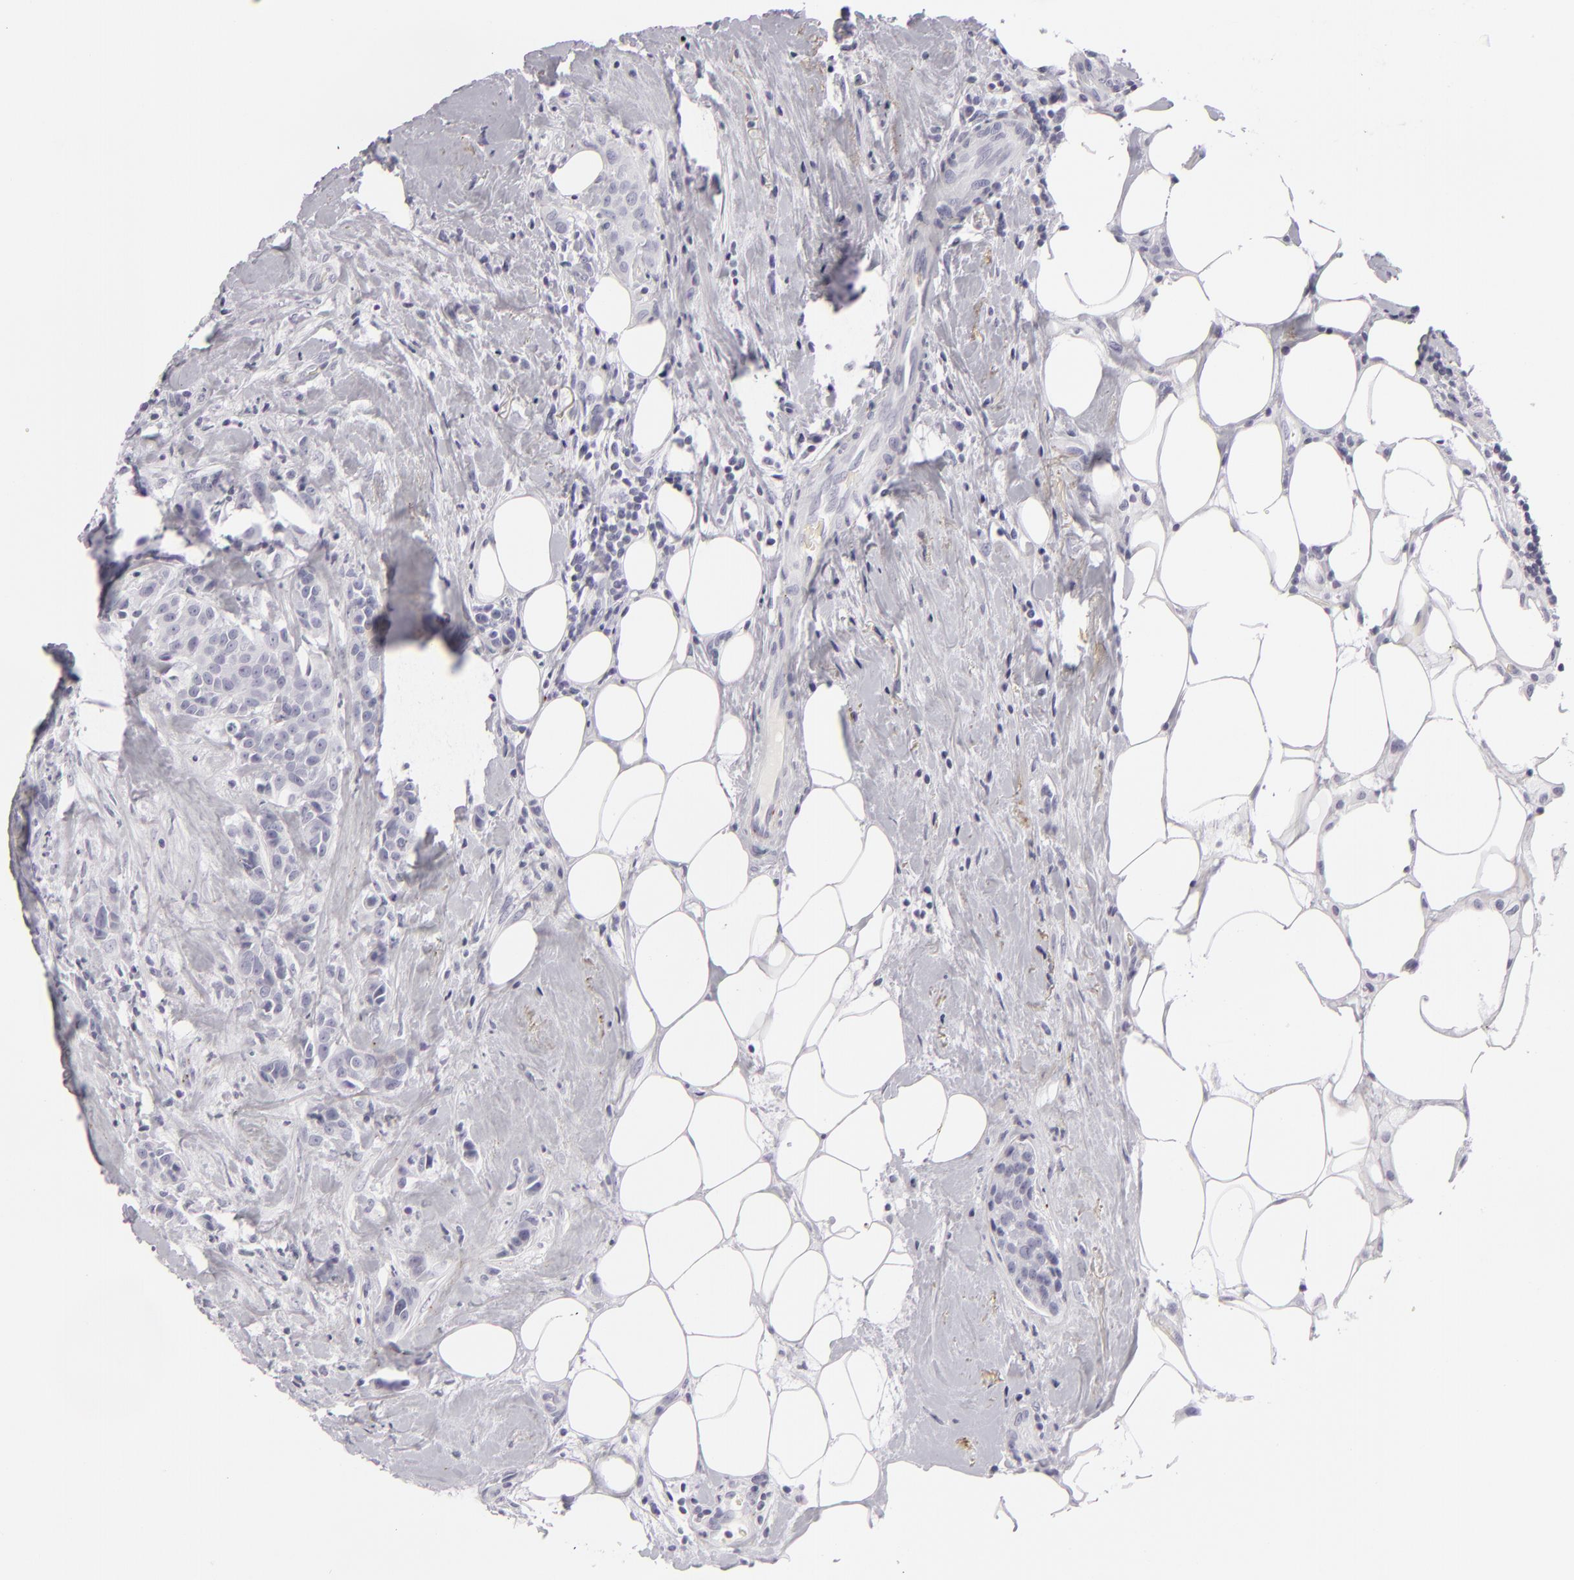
{"staining": {"intensity": "negative", "quantity": "none", "location": "none"}, "tissue": "breast cancer", "cell_type": "Tumor cells", "image_type": "cancer", "snomed": [{"axis": "morphology", "description": "Duct carcinoma"}, {"axis": "topography", "description": "Breast"}], "caption": "Immunohistochemistry (IHC) micrograph of human breast cancer stained for a protein (brown), which displays no staining in tumor cells.", "gene": "C9", "patient": {"sex": "female", "age": 45}}